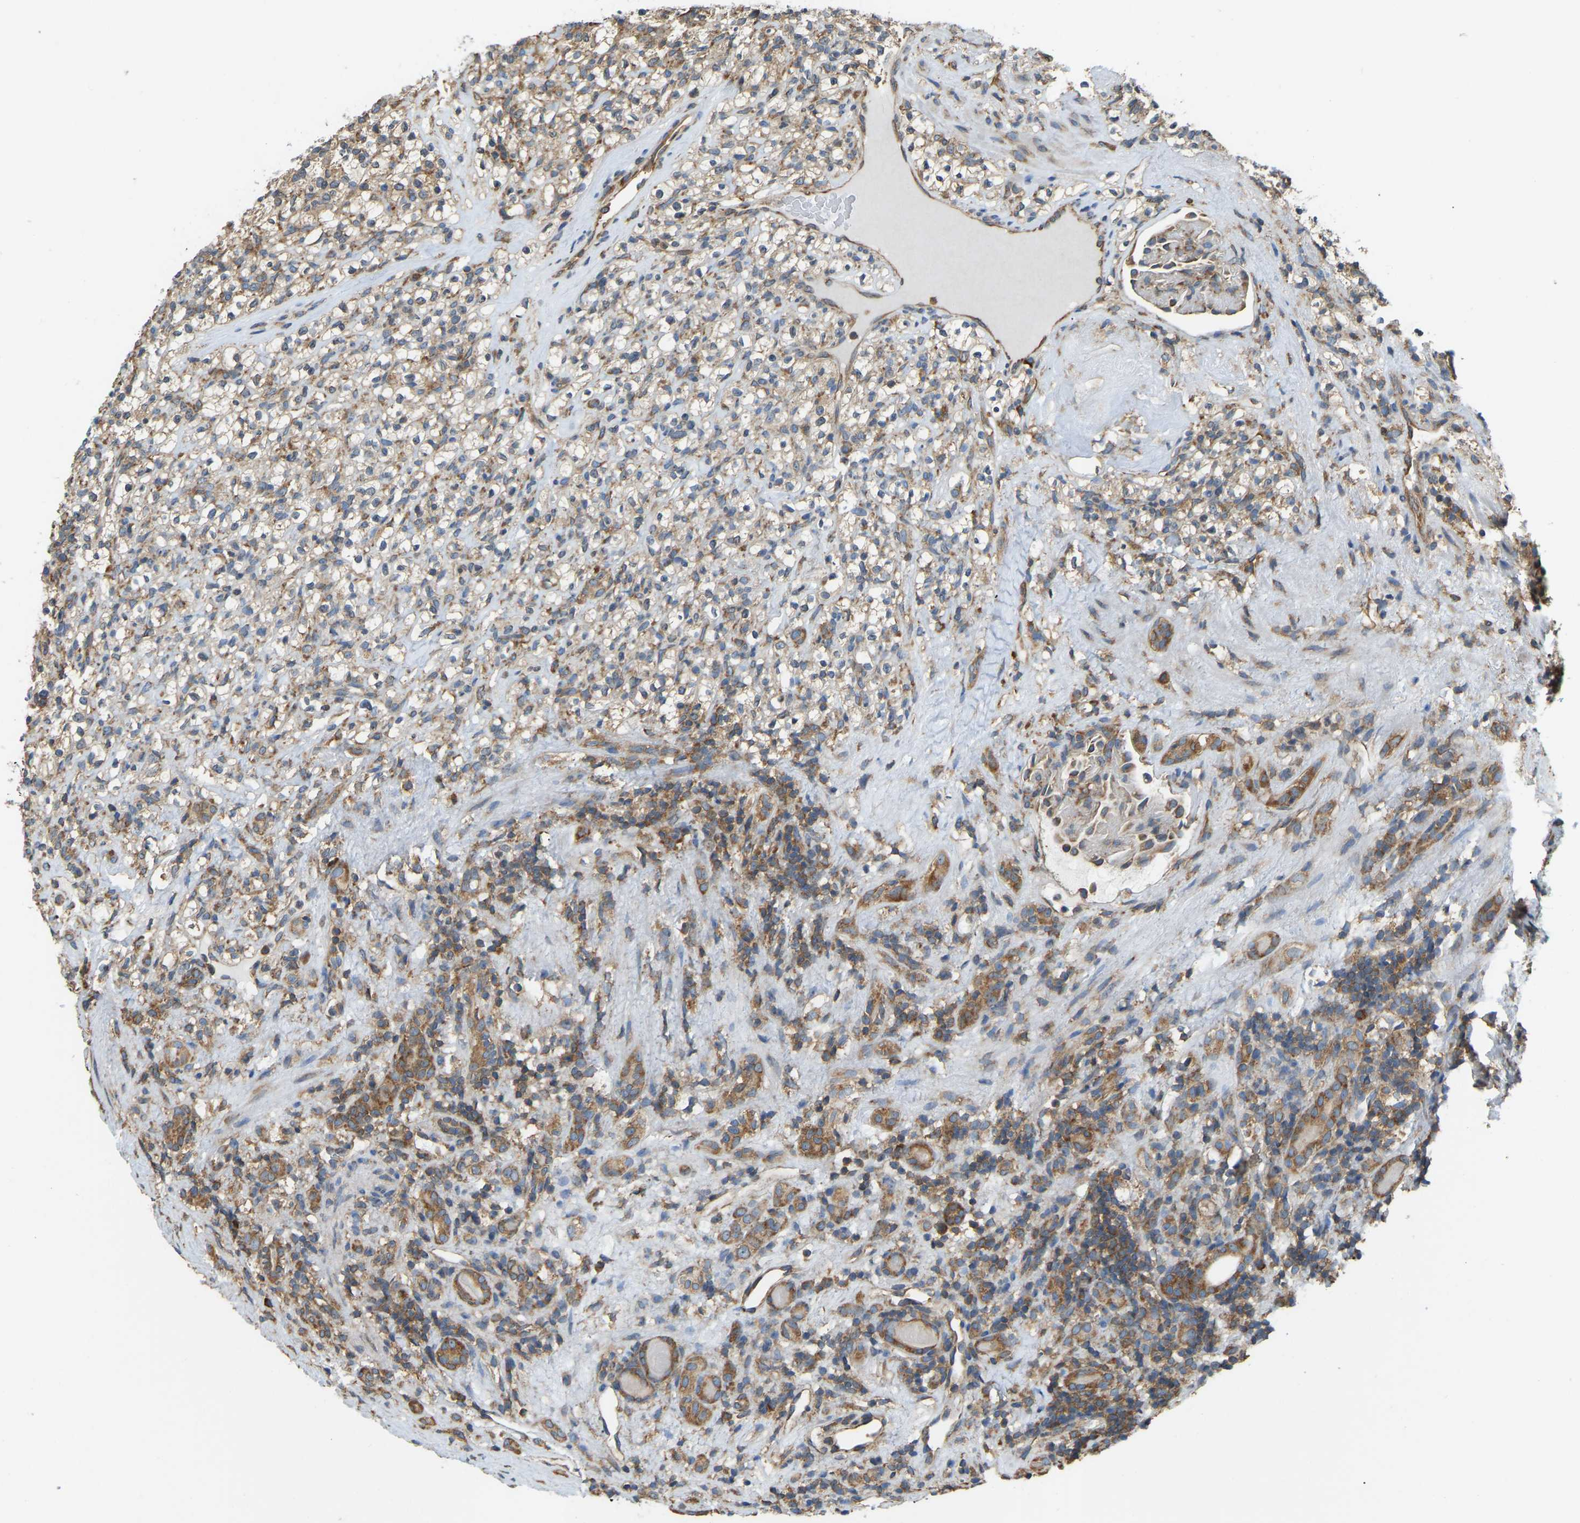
{"staining": {"intensity": "moderate", "quantity": ">75%", "location": "cytoplasmic/membranous"}, "tissue": "renal cancer", "cell_type": "Tumor cells", "image_type": "cancer", "snomed": [{"axis": "morphology", "description": "Normal tissue, NOS"}, {"axis": "morphology", "description": "Adenocarcinoma, NOS"}, {"axis": "topography", "description": "Kidney"}], "caption": "Adenocarcinoma (renal) stained with DAB (3,3'-diaminobenzidine) IHC exhibits medium levels of moderate cytoplasmic/membranous expression in about >75% of tumor cells.", "gene": "RPS6KB2", "patient": {"sex": "female", "age": 72}}